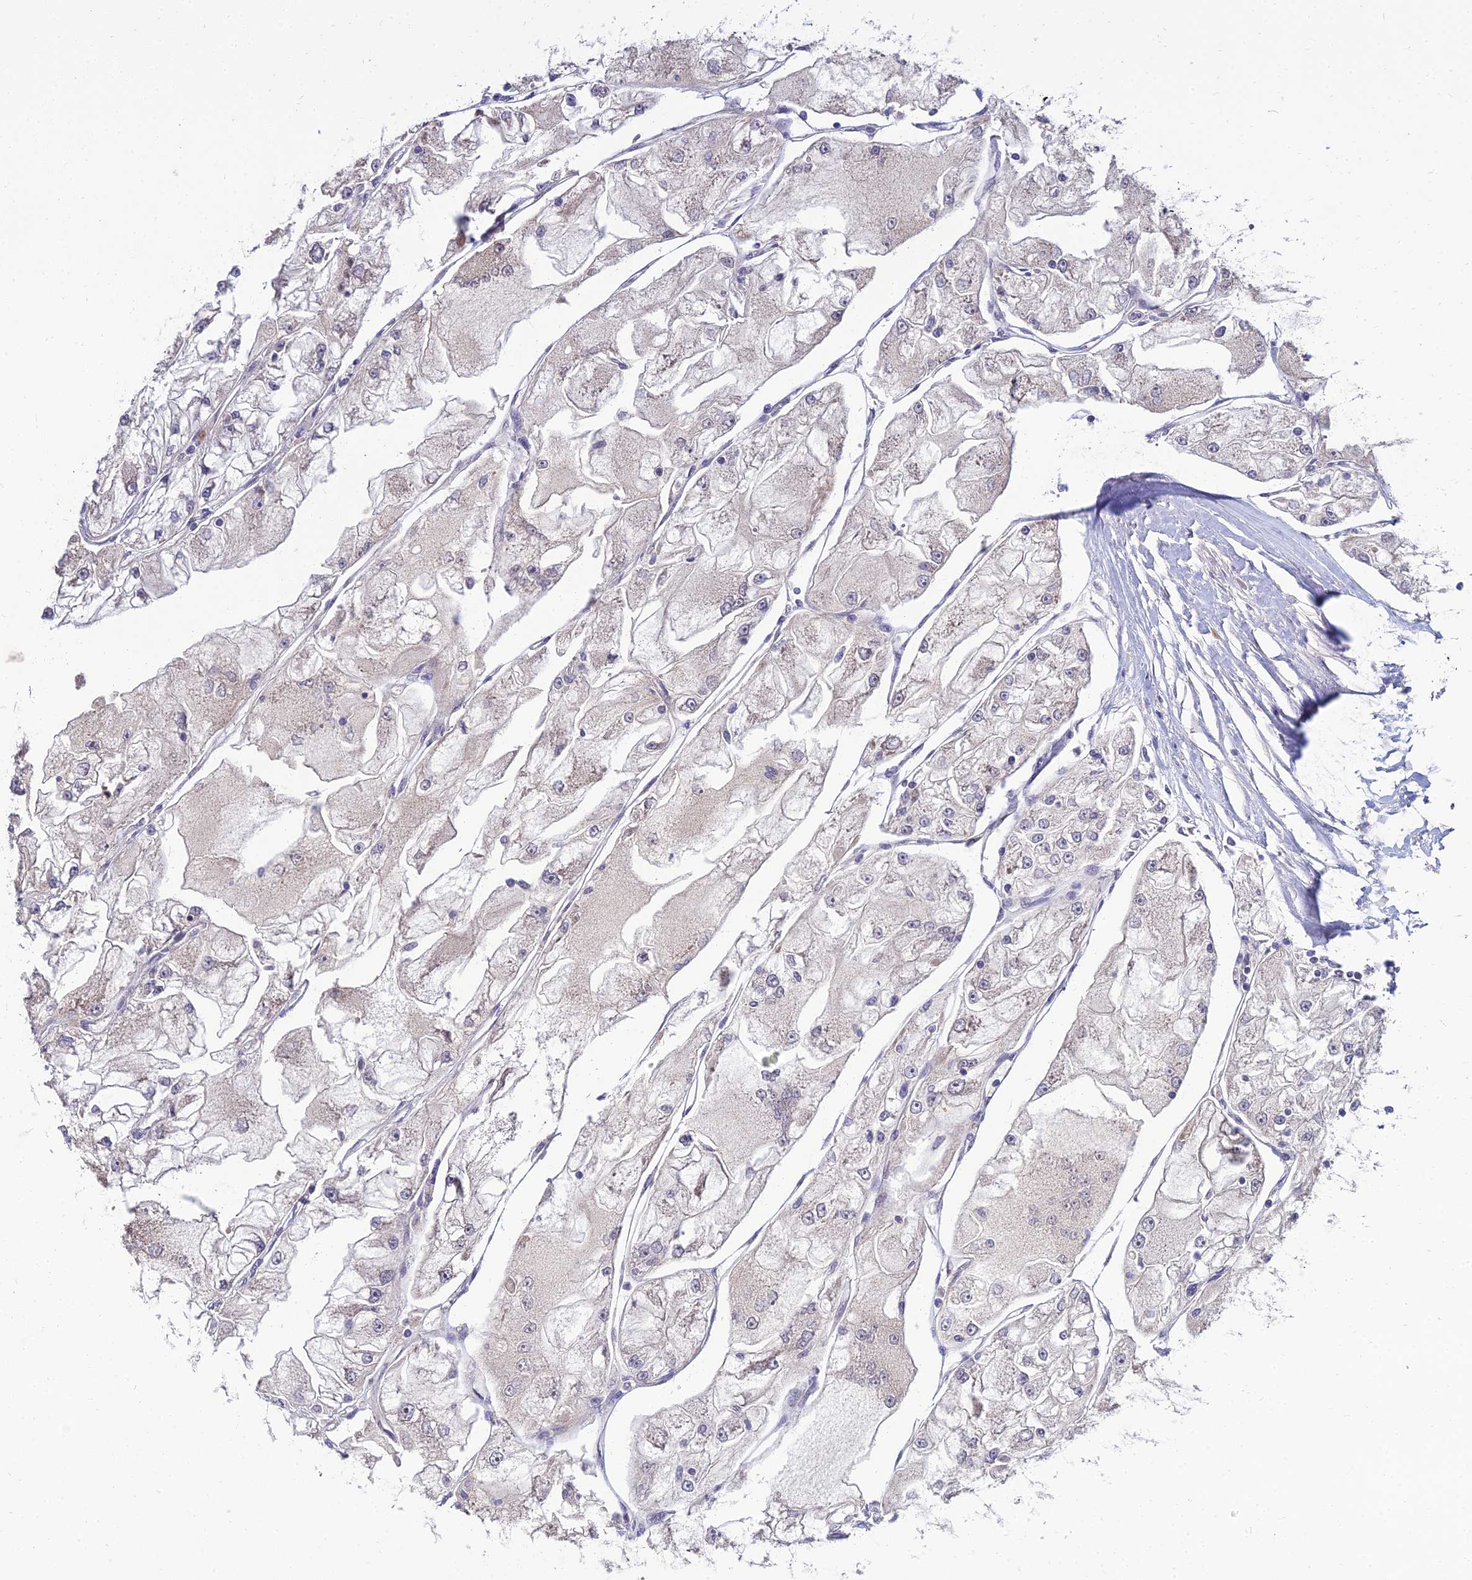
{"staining": {"intensity": "negative", "quantity": "none", "location": "none"}, "tissue": "renal cancer", "cell_type": "Tumor cells", "image_type": "cancer", "snomed": [{"axis": "morphology", "description": "Adenocarcinoma, NOS"}, {"axis": "topography", "description": "Kidney"}], "caption": "Immunohistochemical staining of adenocarcinoma (renal) reveals no significant staining in tumor cells. (DAB IHC with hematoxylin counter stain).", "gene": "NPY", "patient": {"sex": "female", "age": 72}}